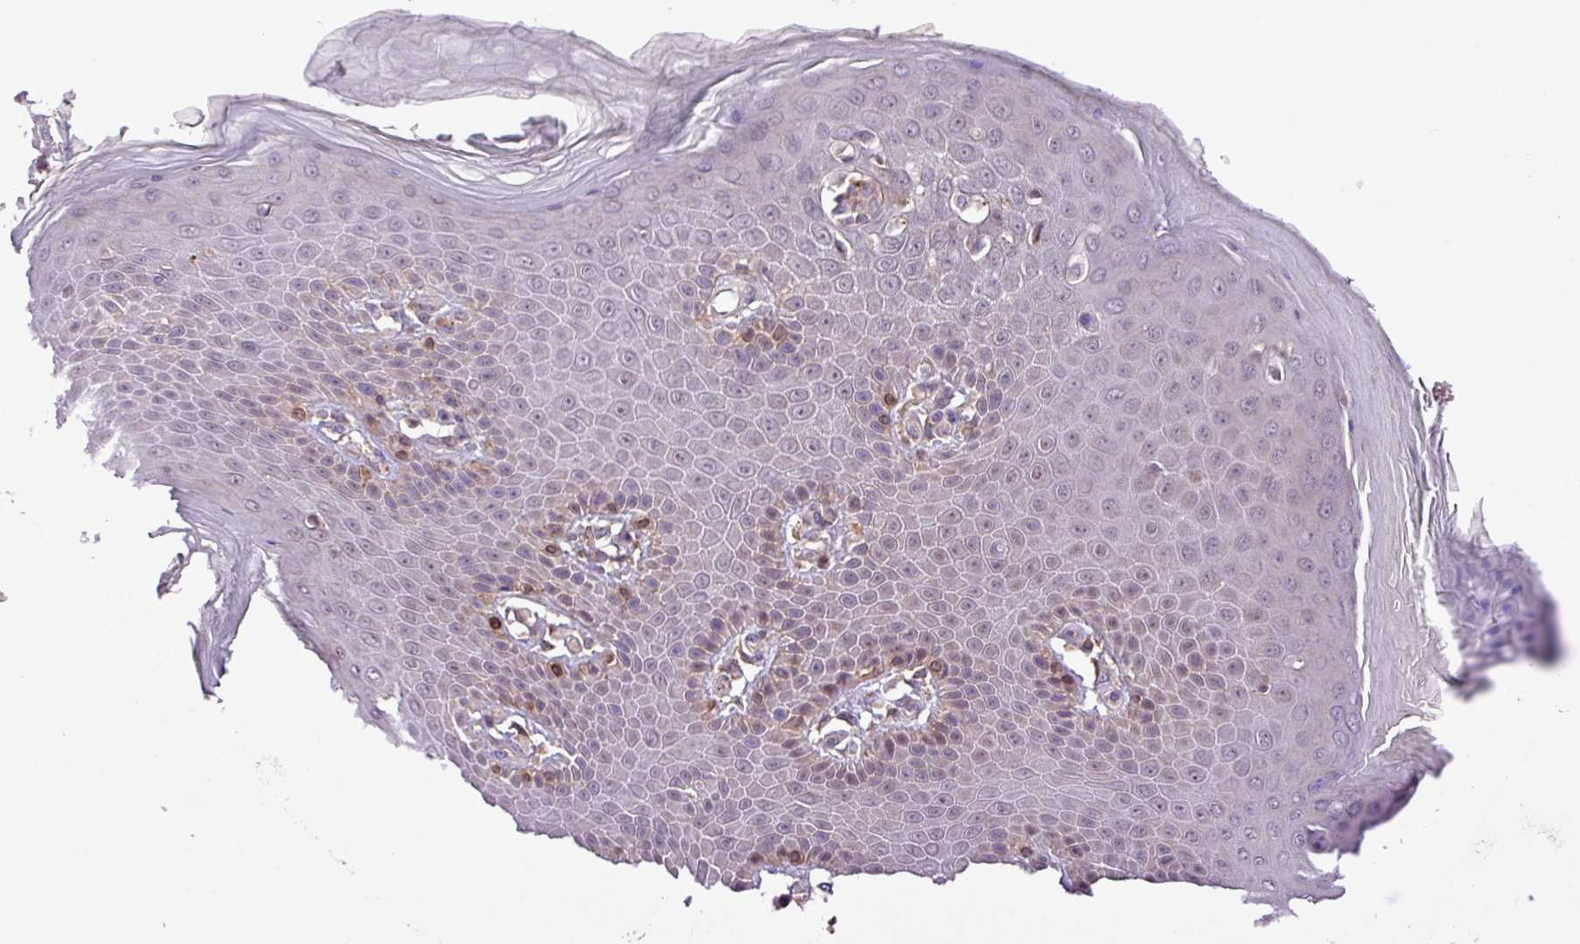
{"staining": {"intensity": "weak", "quantity": "25%-75%", "location": "cytoplasmic/membranous,nuclear"}, "tissue": "skin", "cell_type": "Epidermal cells", "image_type": "normal", "snomed": [{"axis": "morphology", "description": "Normal tissue, NOS"}, {"axis": "topography", "description": "Peripheral nerve tissue"}], "caption": "IHC of unremarkable skin demonstrates low levels of weak cytoplasmic/membranous,nuclear positivity in approximately 25%-75% of epidermal cells. (DAB IHC, brown staining for protein, blue staining for nuclei).", "gene": "RPP25L", "patient": {"sex": "male", "age": 51}}